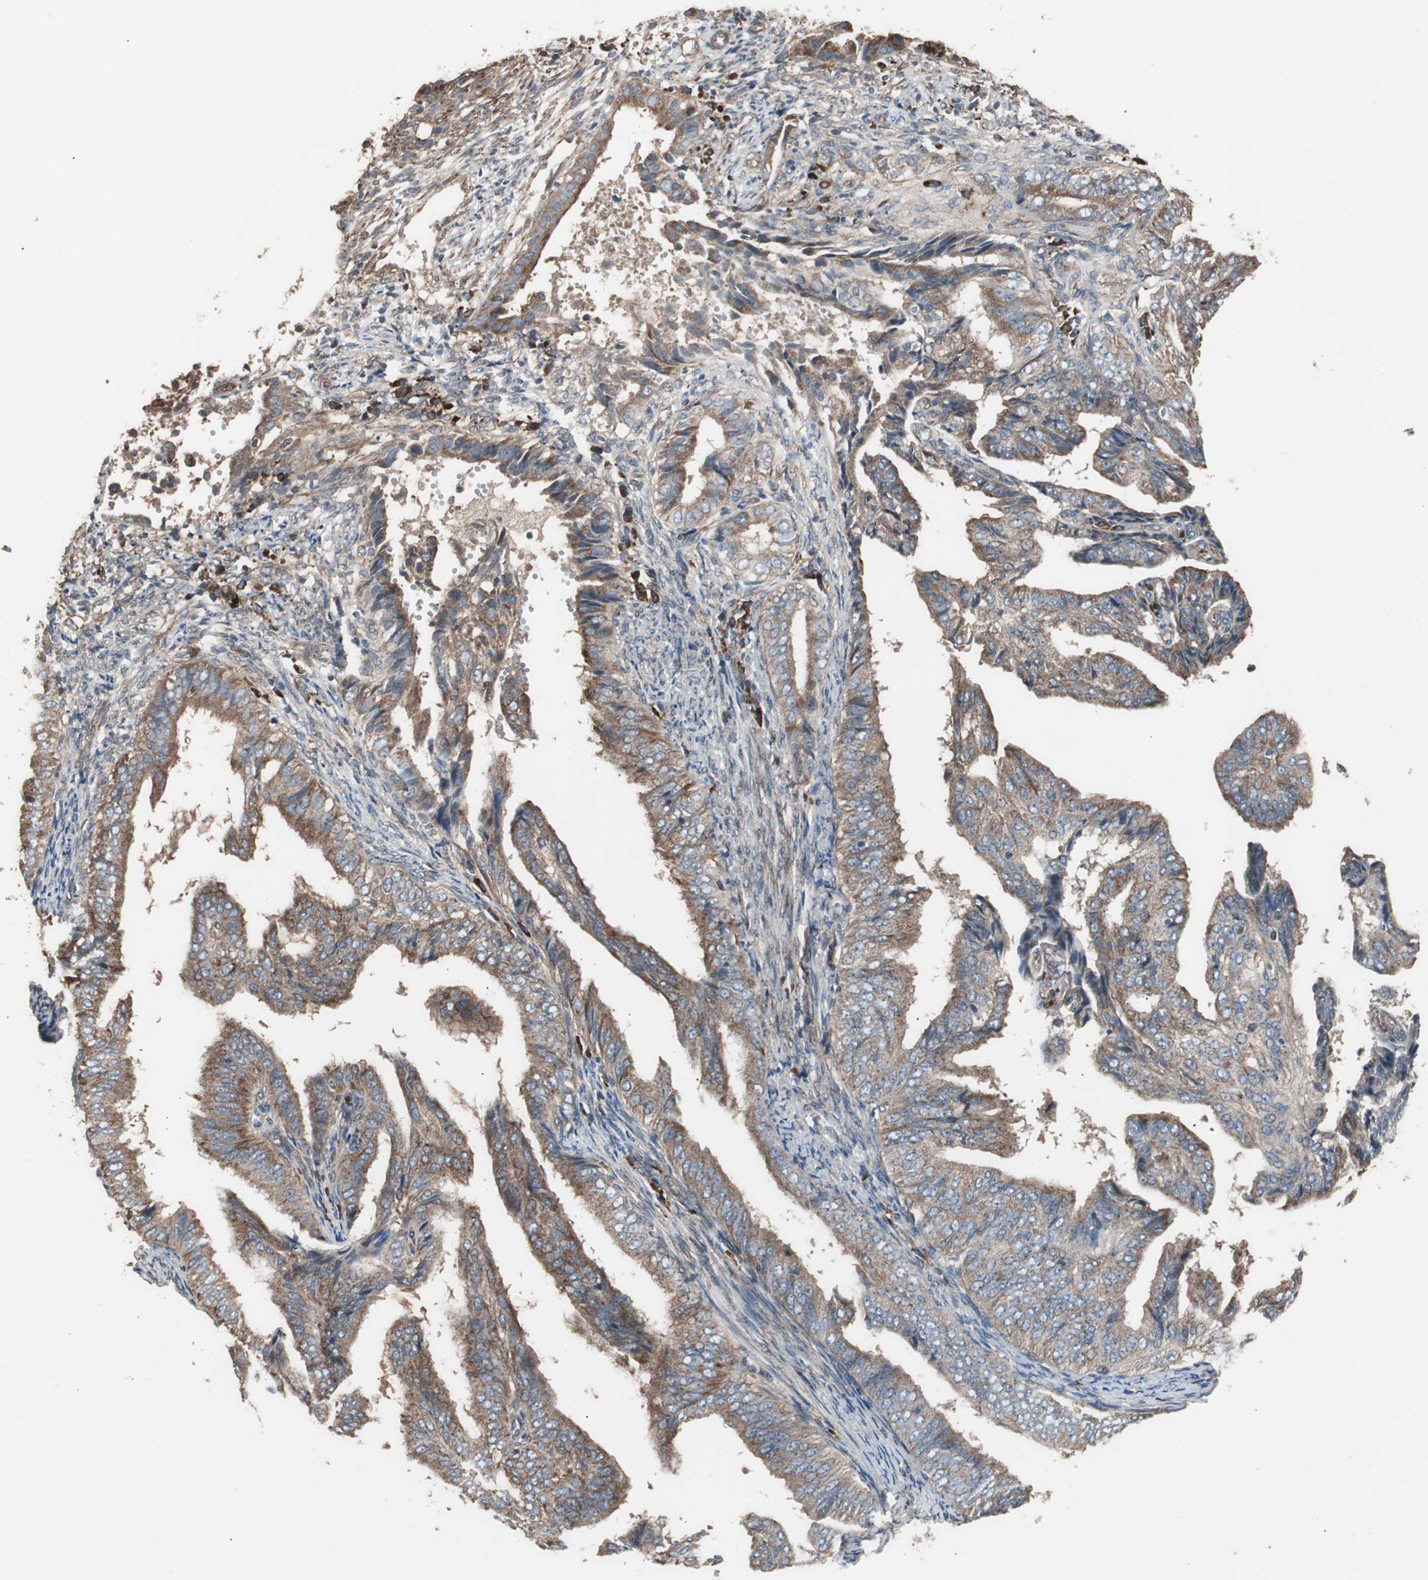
{"staining": {"intensity": "moderate", "quantity": ">75%", "location": "cytoplasmic/membranous"}, "tissue": "endometrial cancer", "cell_type": "Tumor cells", "image_type": "cancer", "snomed": [{"axis": "morphology", "description": "Adenocarcinoma, NOS"}, {"axis": "topography", "description": "Endometrium"}], "caption": "Moderate cytoplasmic/membranous protein staining is present in approximately >75% of tumor cells in adenocarcinoma (endometrial).", "gene": "LZTS1", "patient": {"sex": "female", "age": 58}}